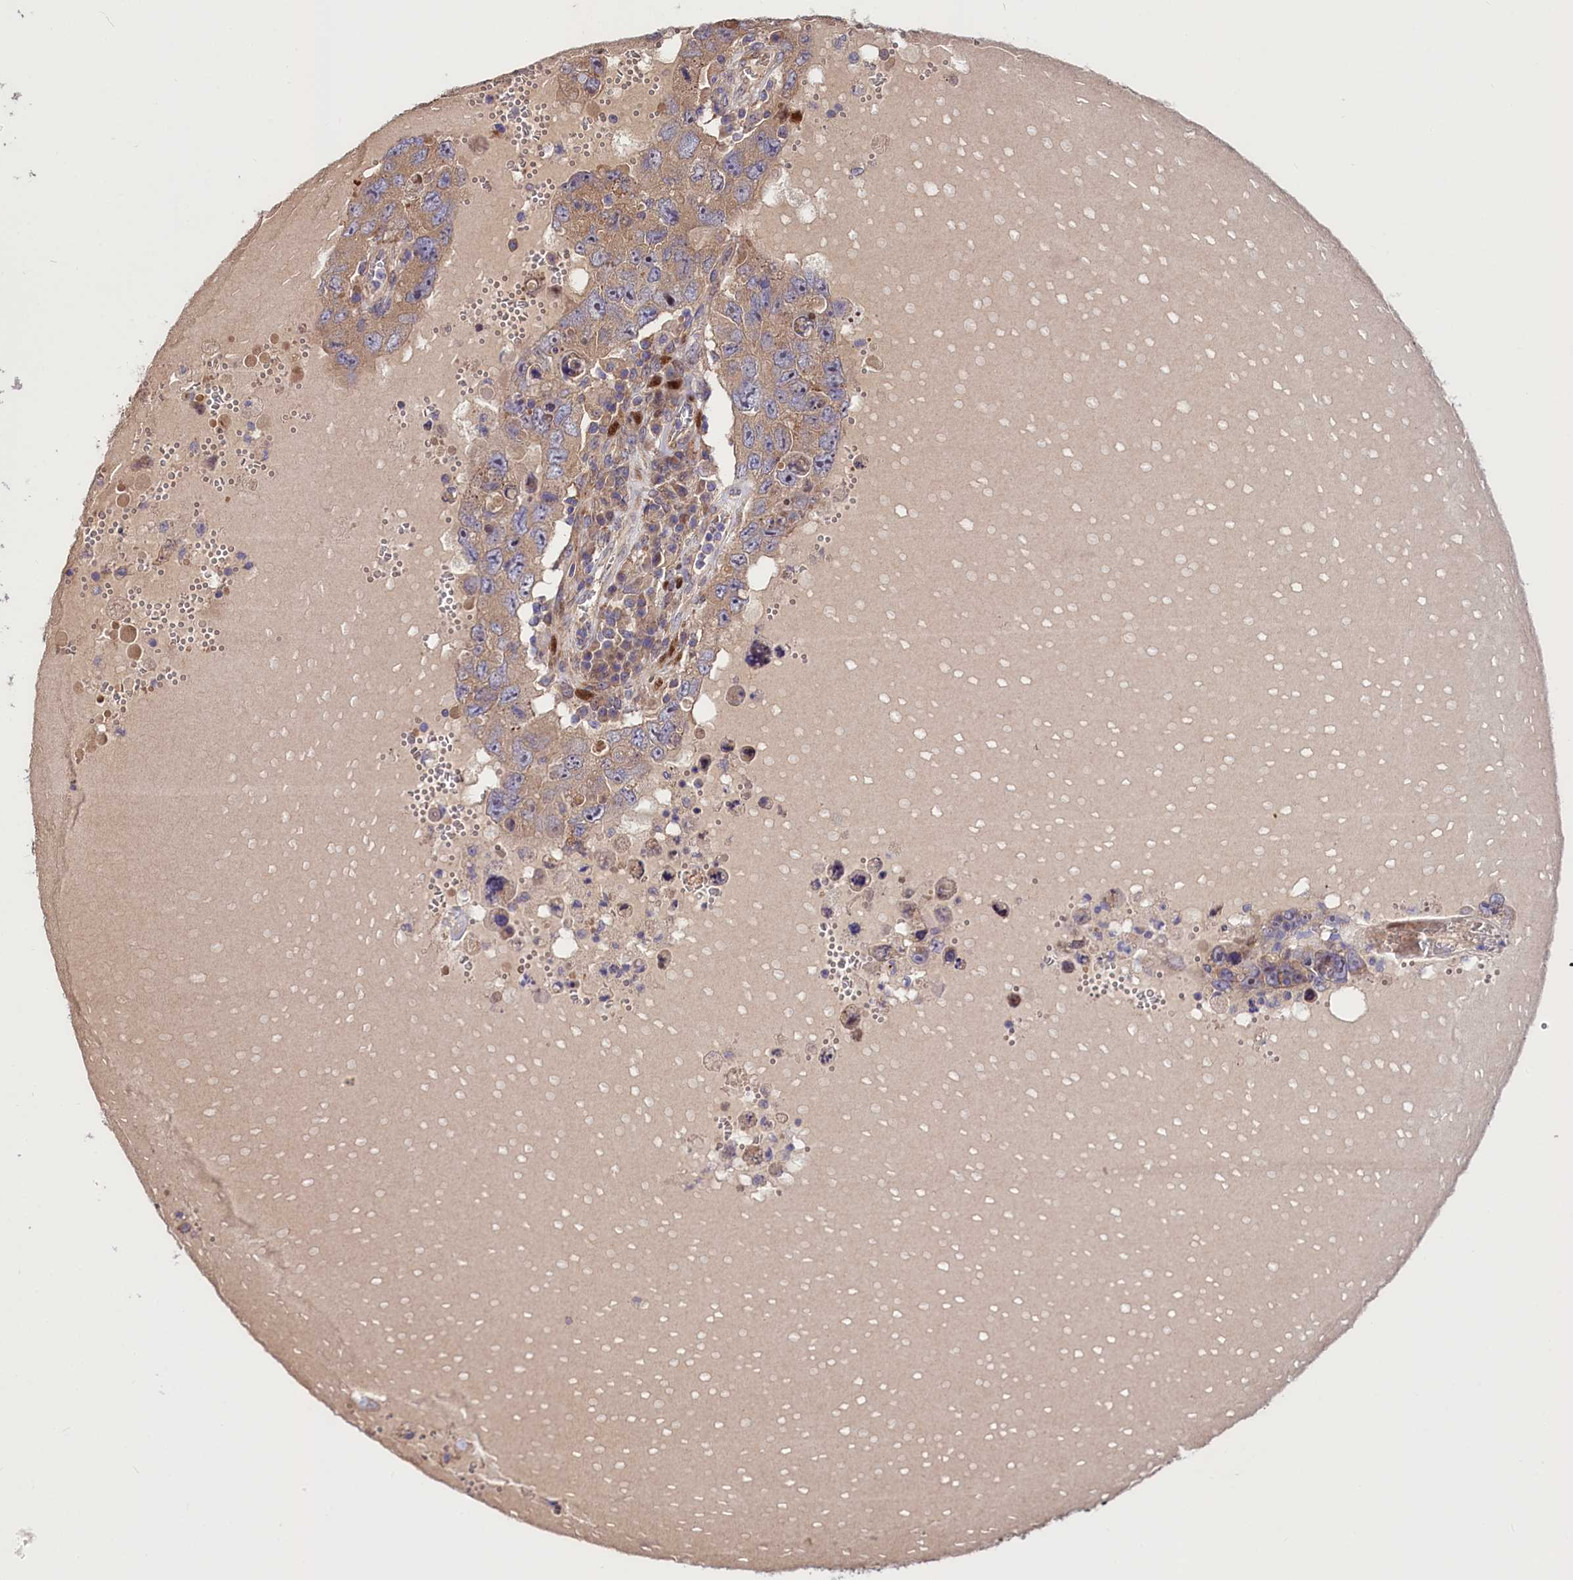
{"staining": {"intensity": "moderate", "quantity": ">75%", "location": "cytoplasmic/membranous"}, "tissue": "testis cancer", "cell_type": "Tumor cells", "image_type": "cancer", "snomed": [{"axis": "morphology", "description": "Carcinoma, Embryonal, NOS"}, {"axis": "topography", "description": "Testis"}], "caption": "High-magnification brightfield microscopy of embryonal carcinoma (testis) stained with DAB (3,3'-diaminobenzidine) (brown) and counterstained with hematoxylin (blue). tumor cells exhibit moderate cytoplasmic/membranous staining is seen in approximately>75% of cells.", "gene": "PDZRN3", "patient": {"sex": "male", "age": 26}}